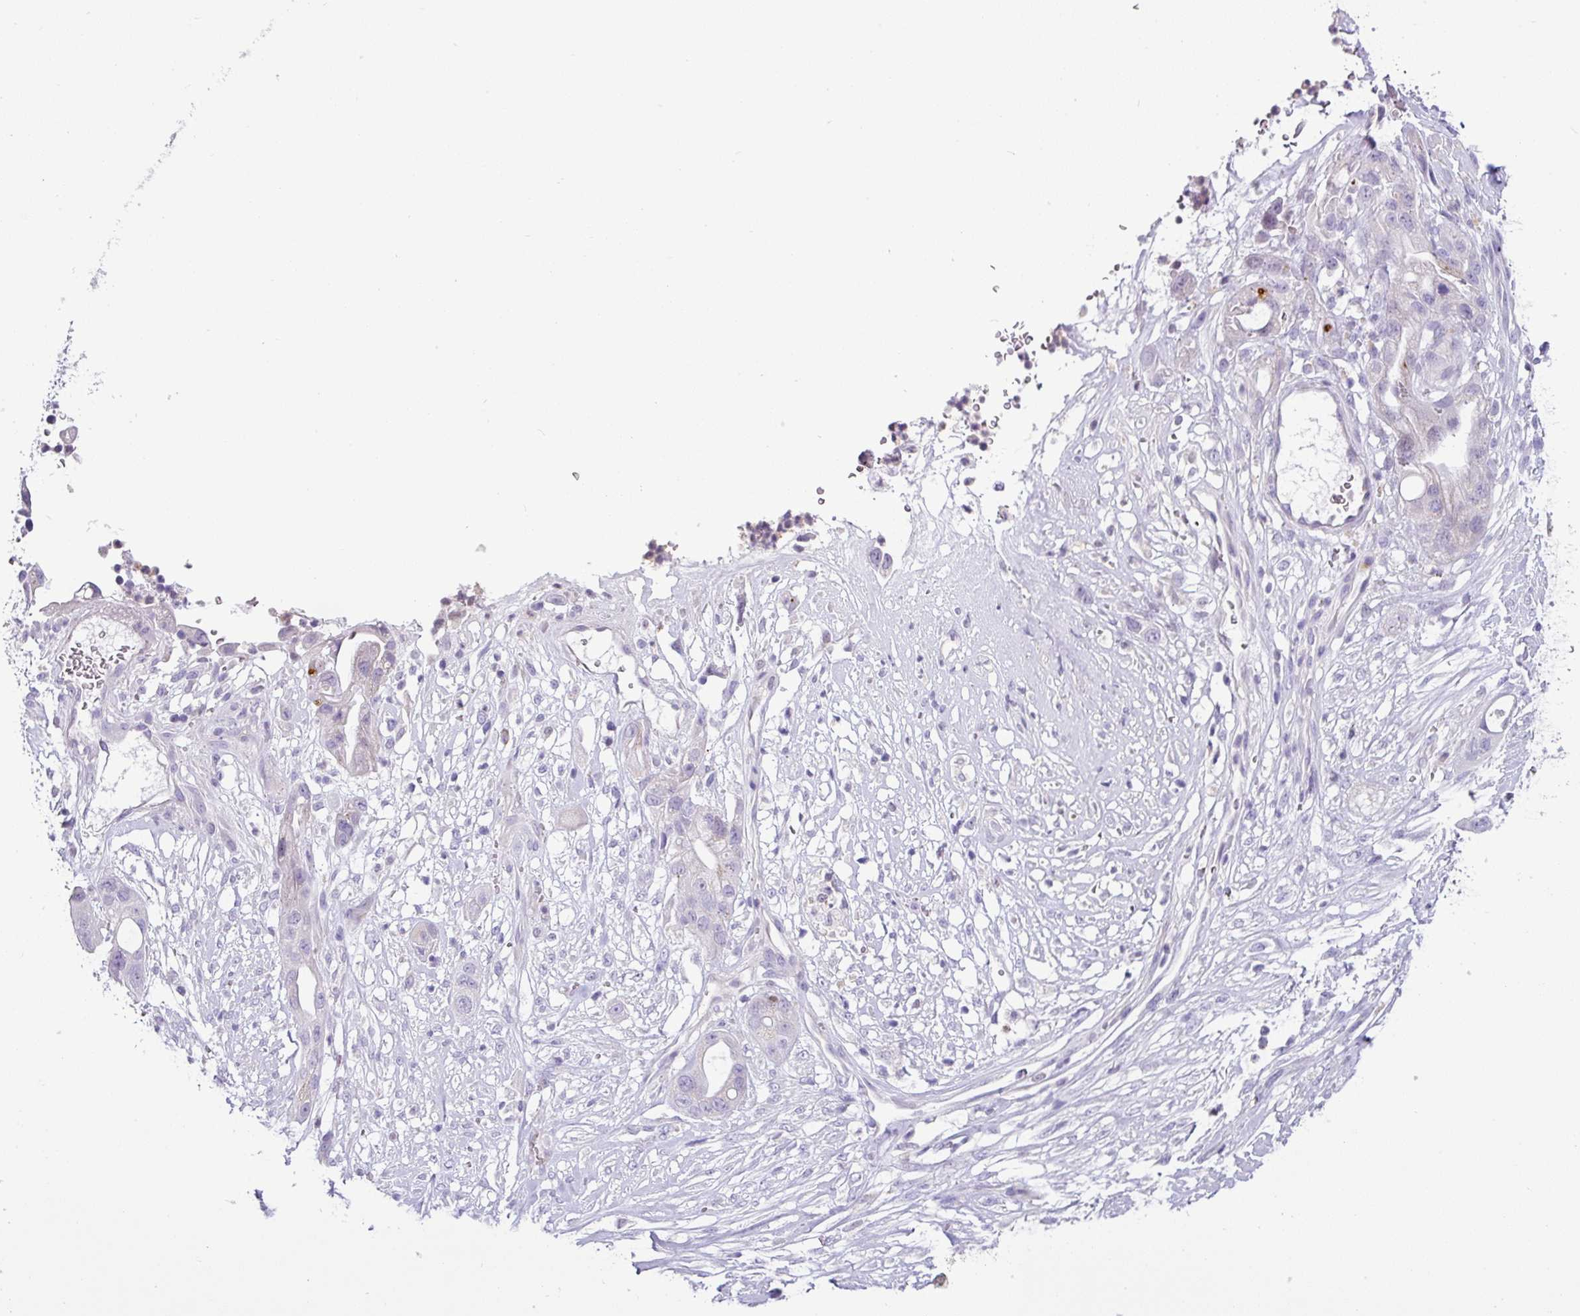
{"staining": {"intensity": "negative", "quantity": "none", "location": "none"}, "tissue": "pancreatic cancer", "cell_type": "Tumor cells", "image_type": "cancer", "snomed": [{"axis": "morphology", "description": "Adenocarcinoma, NOS"}, {"axis": "topography", "description": "Pancreas"}], "caption": "This is an immunohistochemistry histopathology image of human pancreatic cancer. There is no staining in tumor cells.", "gene": "HMCN2", "patient": {"sex": "male", "age": 44}}